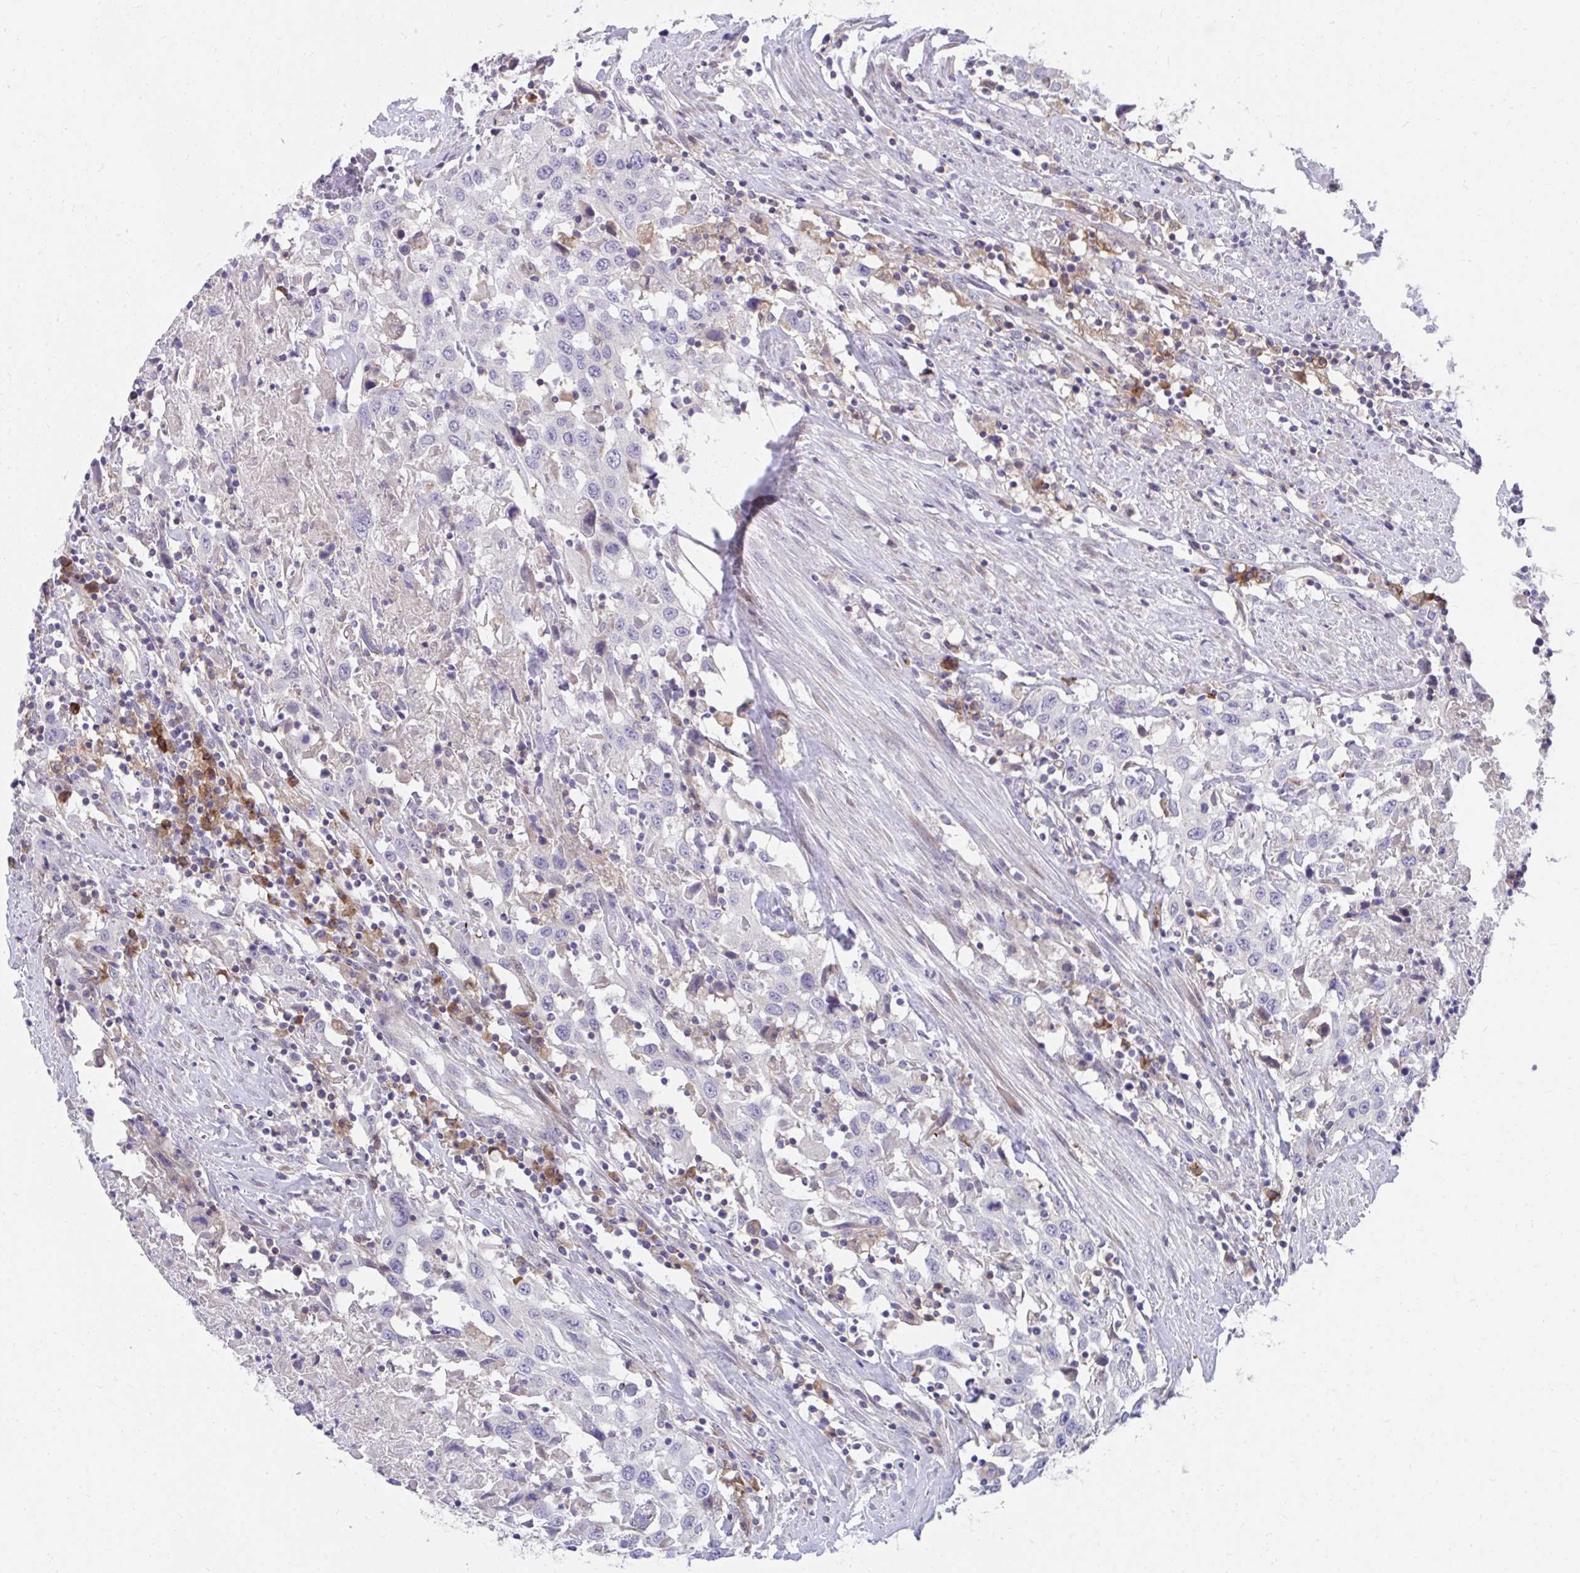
{"staining": {"intensity": "negative", "quantity": "none", "location": "none"}, "tissue": "urothelial cancer", "cell_type": "Tumor cells", "image_type": "cancer", "snomed": [{"axis": "morphology", "description": "Urothelial carcinoma, High grade"}, {"axis": "topography", "description": "Urinary bladder"}], "caption": "A photomicrograph of human urothelial cancer is negative for staining in tumor cells.", "gene": "SLAMF7", "patient": {"sex": "male", "age": 61}}